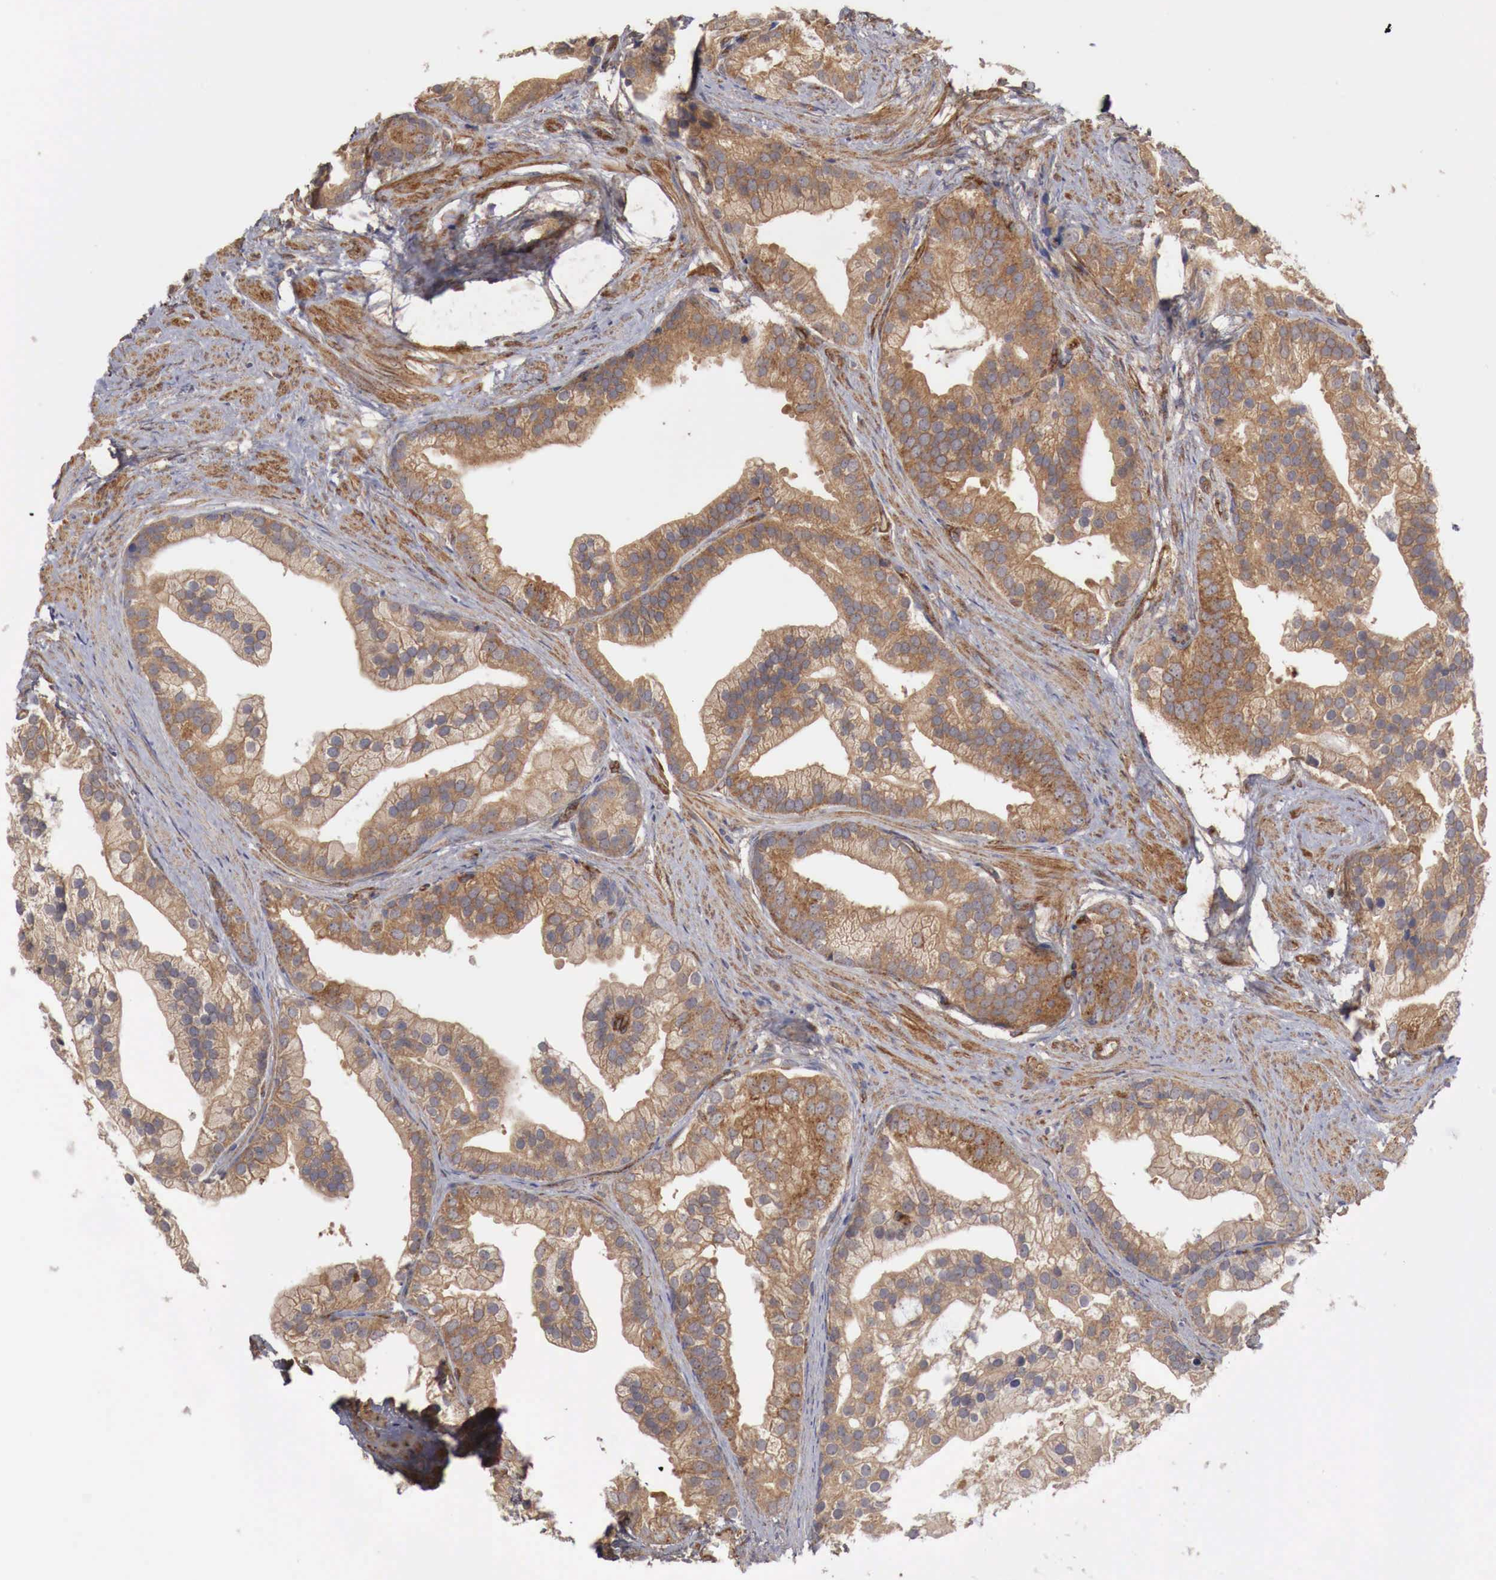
{"staining": {"intensity": "moderate", "quantity": ">75%", "location": "cytoplasmic/membranous"}, "tissue": "prostate cancer", "cell_type": "Tumor cells", "image_type": "cancer", "snomed": [{"axis": "morphology", "description": "Adenocarcinoma, Medium grade"}, {"axis": "topography", "description": "Prostate"}], "caption": "A high-resolution image shows IHC staining of prostate cancer (medium-grade adenocarcinoma), which demonstrates moderate cytoplasmic/membranous staining in approximately >75% of tumor cells.", "gene": "ARMCX4", "patient": {"sex": "male", "age": 65}}